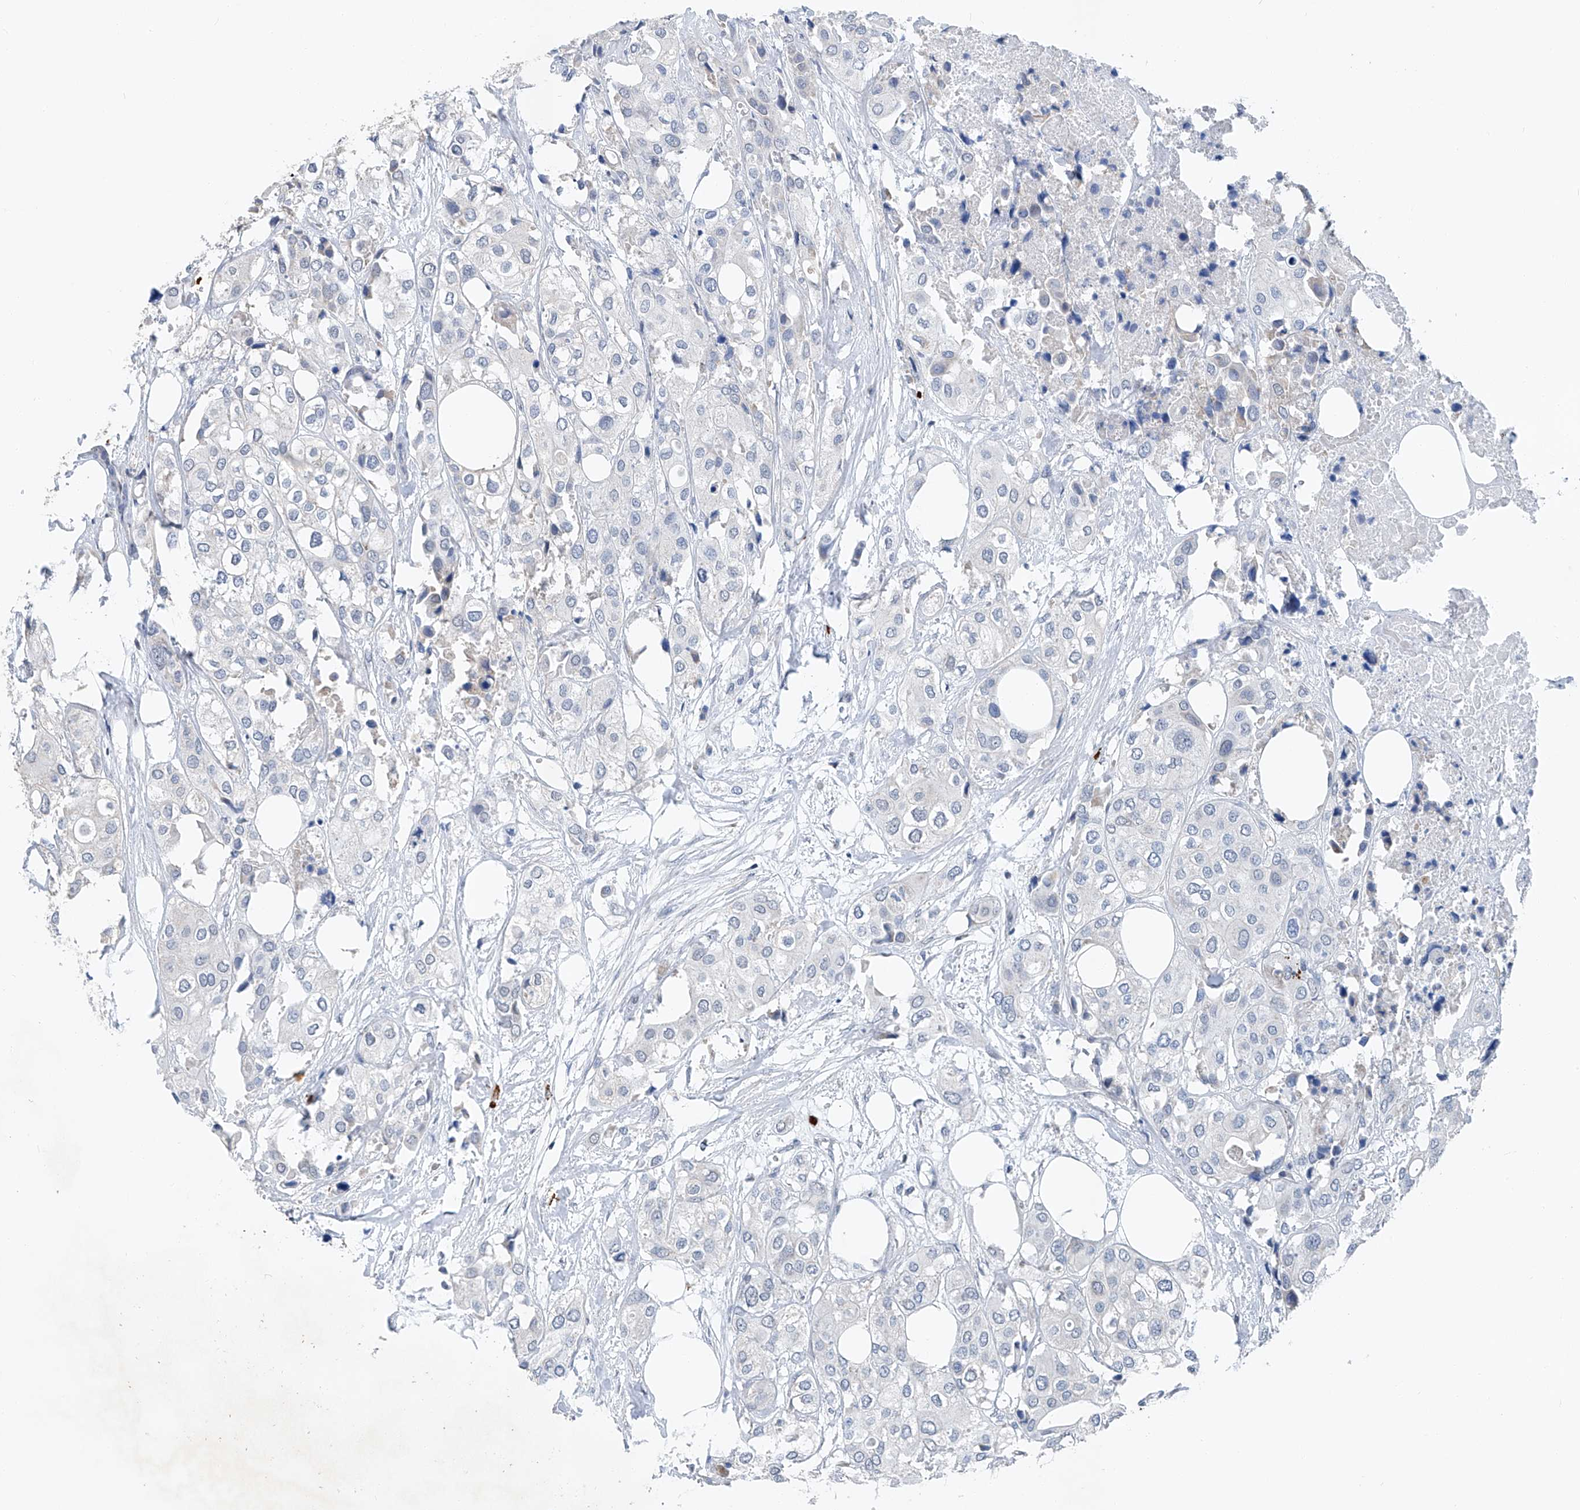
{"staining": {"intensity": "negative", "quantity": "none", "location": "none"}, "tissue": "urothelial cancer", "cell_type": "Tumor cells", "image_type": "cancer", "snomed": [{"axis": "morphology", "description": "Urothelial carcinoma, High grade"}, {"axis": "topography", "description": "Urinary bladder"}], "caption": "A micrograph of human urothelial cancer is negative for staining in tumor cells. Brightfield microscopy of immunohistochemistry stained with DAB (3,3'-diaminobenzidine) (brown) and hematoxylin (blue), captured at high magnification.", "gene": "KLF15", "patient": {"sex": "male", "age": 64}}